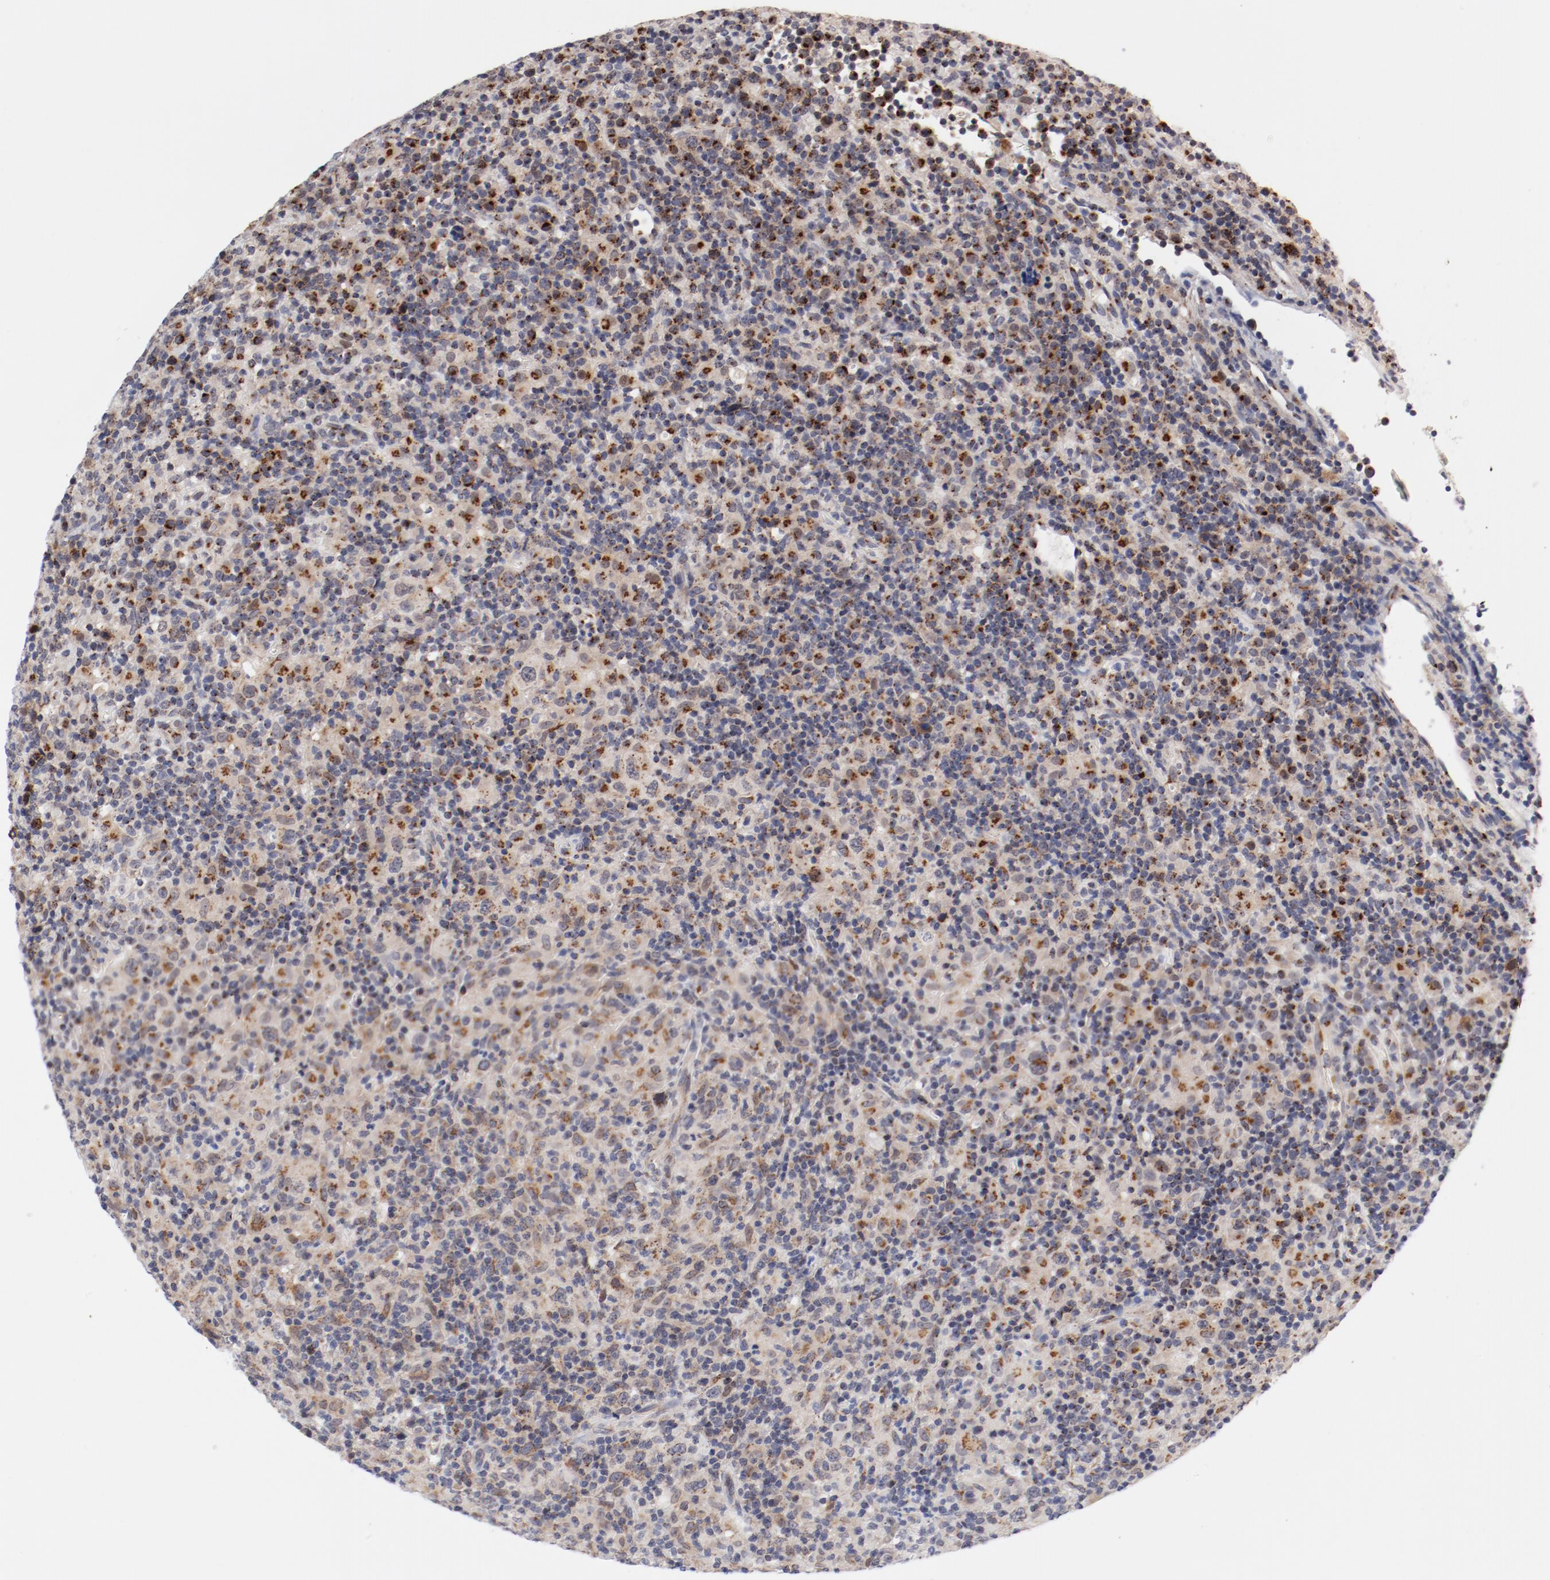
{"staining": {"intensity": "moderate", "quantity": "25%-75%", "location": "cytoplasmic/membranous"}, "tissue": "lymphoma", "cell_type": "Tumor cells", "image_type": "cancer", "snomed": [{"axis": "morphology", "description": "Hodgkin's disease, NOS"}, {"axis": "topography", "description": "Lymph node"}], "caption": "Immunohistochemical staining of Hodgkin's disease reveals moderate cytoplasmic/membranous protein positivity in about 25%-75% of tumor cells.", "gene": "RPL12", "patient": {"sex": "male", "age": 65}}